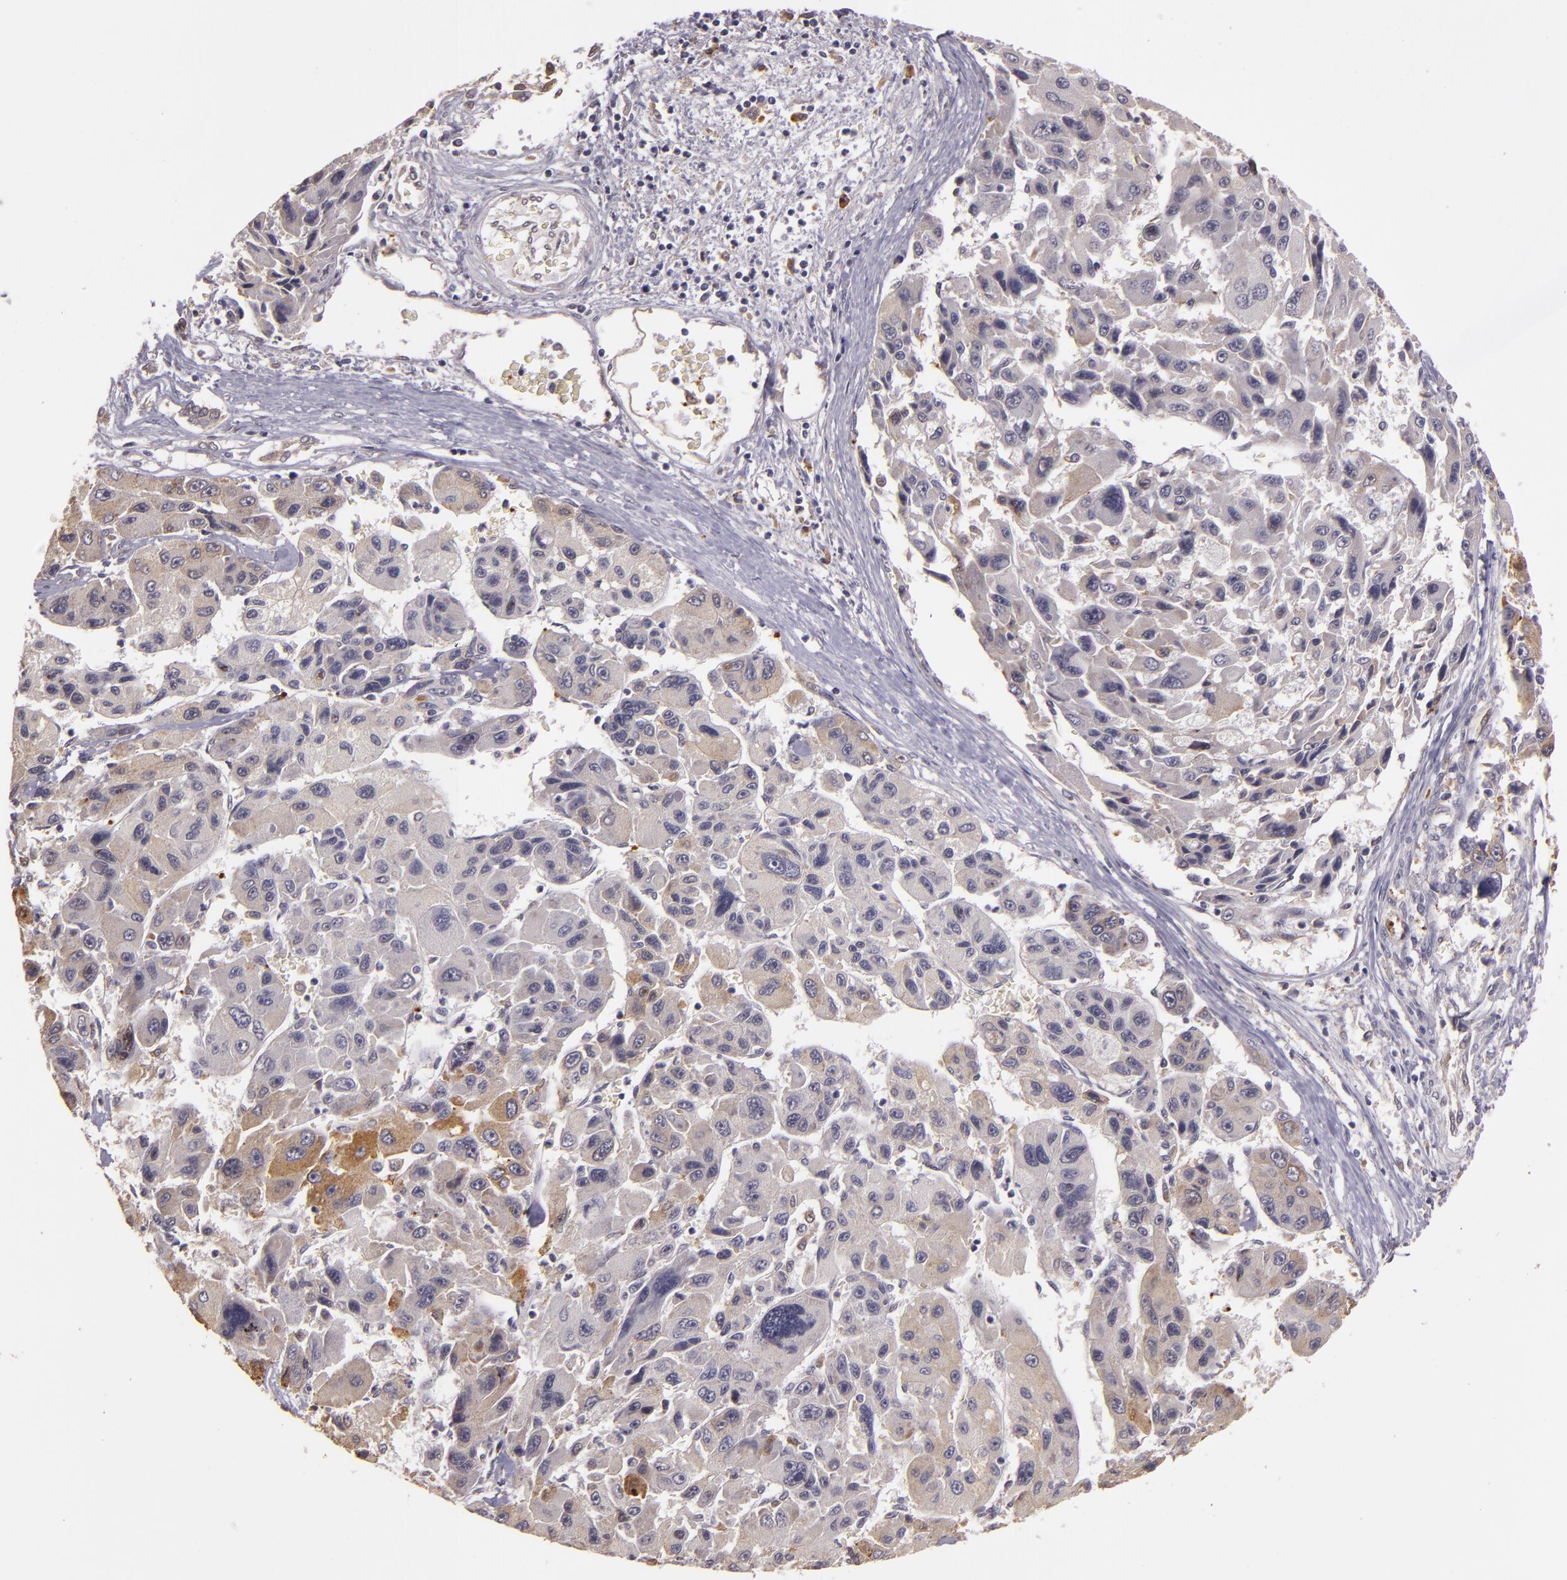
{"staining": {"intensity": "weak", "quantity": "<25%", "location": "cytoplasmic/membranous"}, "tissue": "liver cancer", "cell_type": "Tumor cells", "image_type": "cancer", "snomed": [{"axis": "morphology", "description": "Carcinoma, Hepatocellular, NOS"}, {"axis": "topography", "description": "Liver"}], "caption": "Histopathology image shows no significant protein expression in tumor cells of liver hepatocellular carcinoma.", "gene": "SYTL4", "patient": {"sex": "male", "age": 64}}